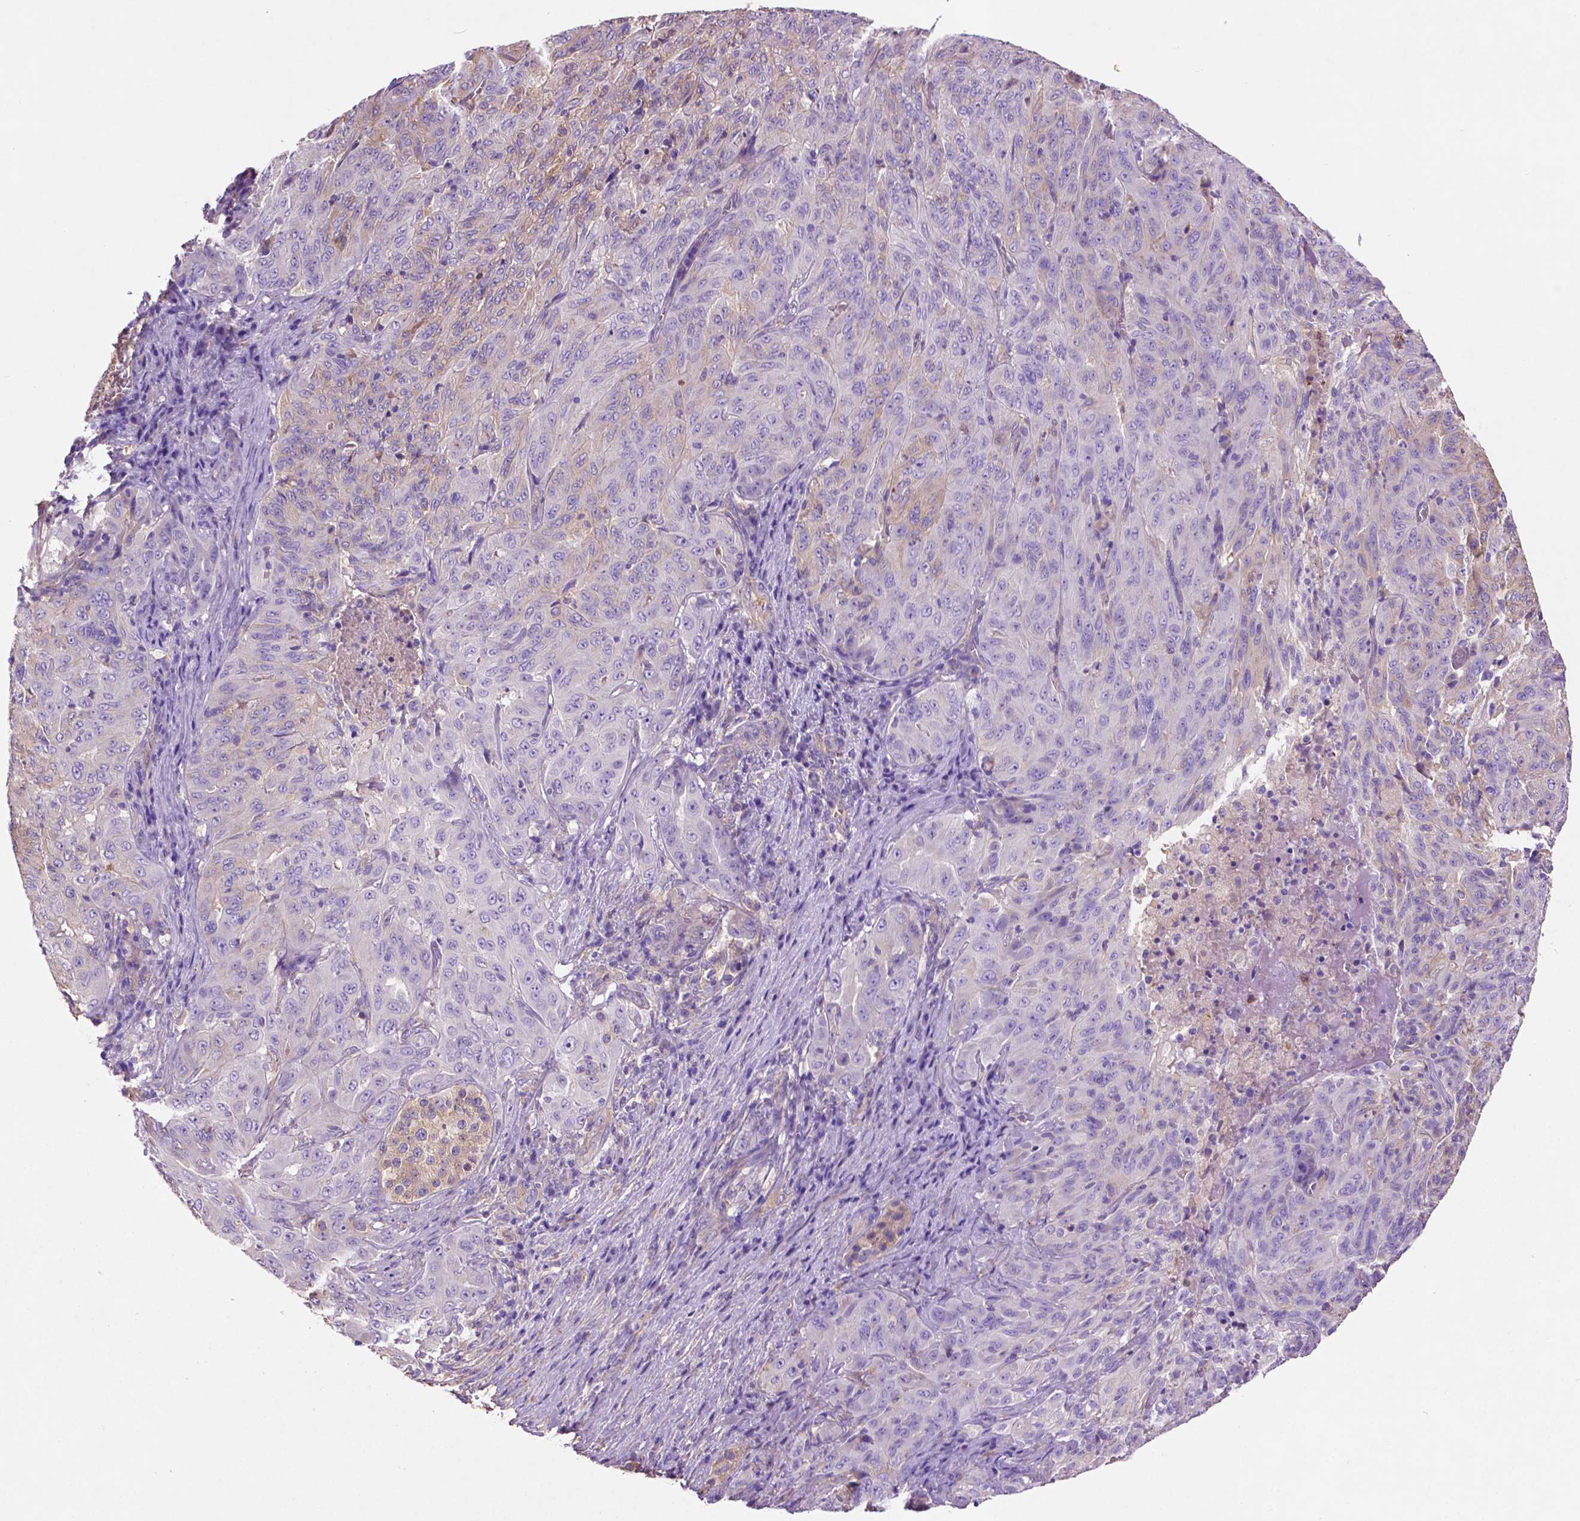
{"staining": {"intensity": "negative", "quantity": "none", "location": "none"}, "tissue": "pancreatic cancer", "cell_type": "Tumor cells", "image_type": "cancer", "snomed": [{"axis": "morphology", "description": "Adenocarcinoma, NOS"}, {"axis": "topography", "description": "Pancreas"}], "caption": "DAB immunohistochemical staining of human pancreatic adenocarcinoma reveals no significant expression in tumor cells. (IHC, brightfield microscopy, high magnification).", "gene": "GDPD5", "patient": {"sex": "male", "age": 63}}